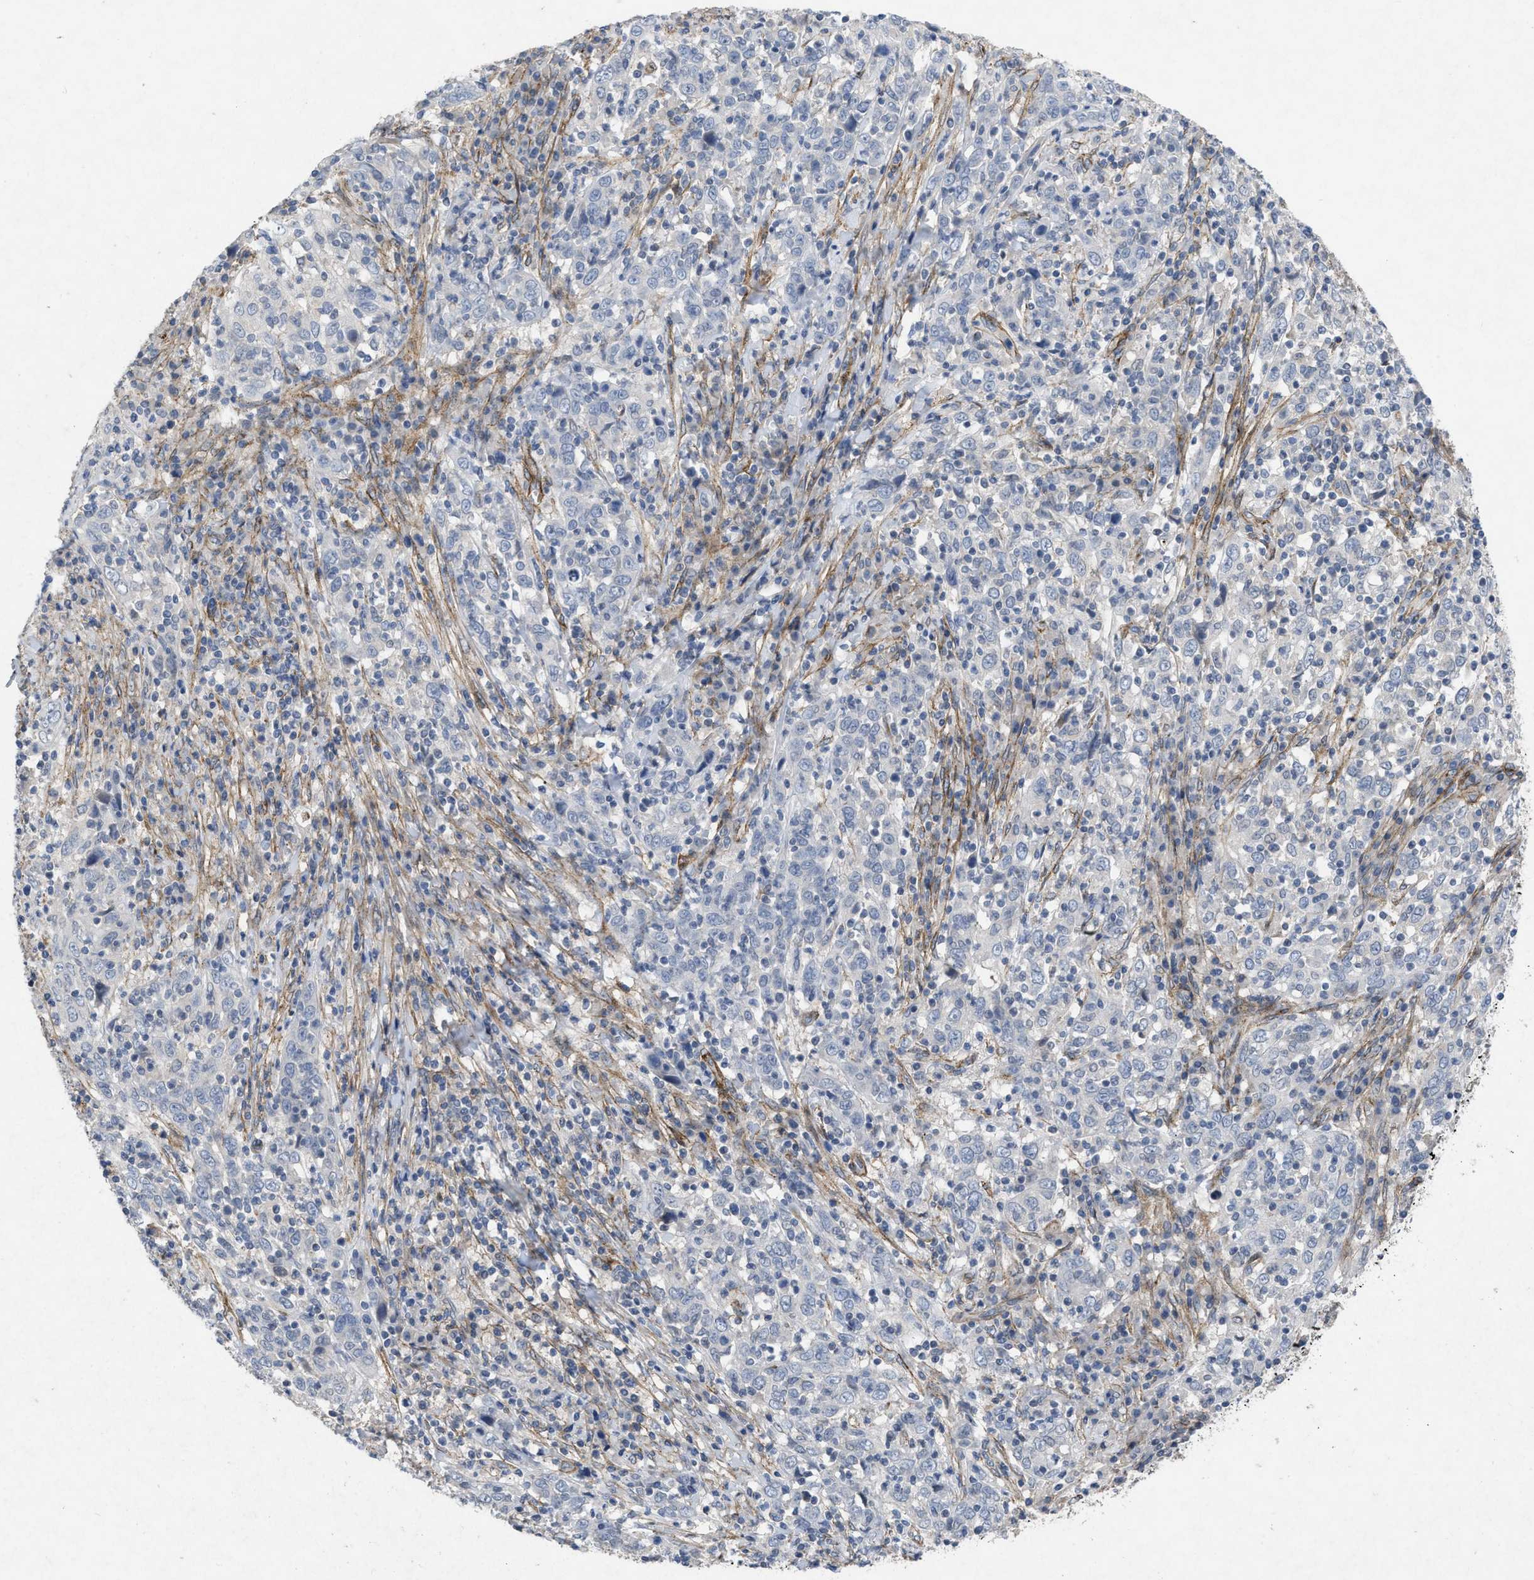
{"staining": {"intensity": "negative", "quantity": "none", "location": "none"}, "tissue": "cervical cancer", "cell_type": "Tumor cells", "image_type": "cancer", "snomed": [{"axis": "morphology", "description": "Squamous cell carcinoma, NOS"}, {"axis": "topography", "description": "Cervix"}], "caption": "An IHC image of squamous cell carcinoma (cervical) is shown. There is no staining in tumor cells of squamous cell carcinoma (cervical). The staining was performed using DAB to visualize the protein expression in brown, while the nuclei were stained in blue with hematoxylin (Magnification: 20x).", "gene": "PDGFRA", "patient": {"sex": "female", "age": 46}}